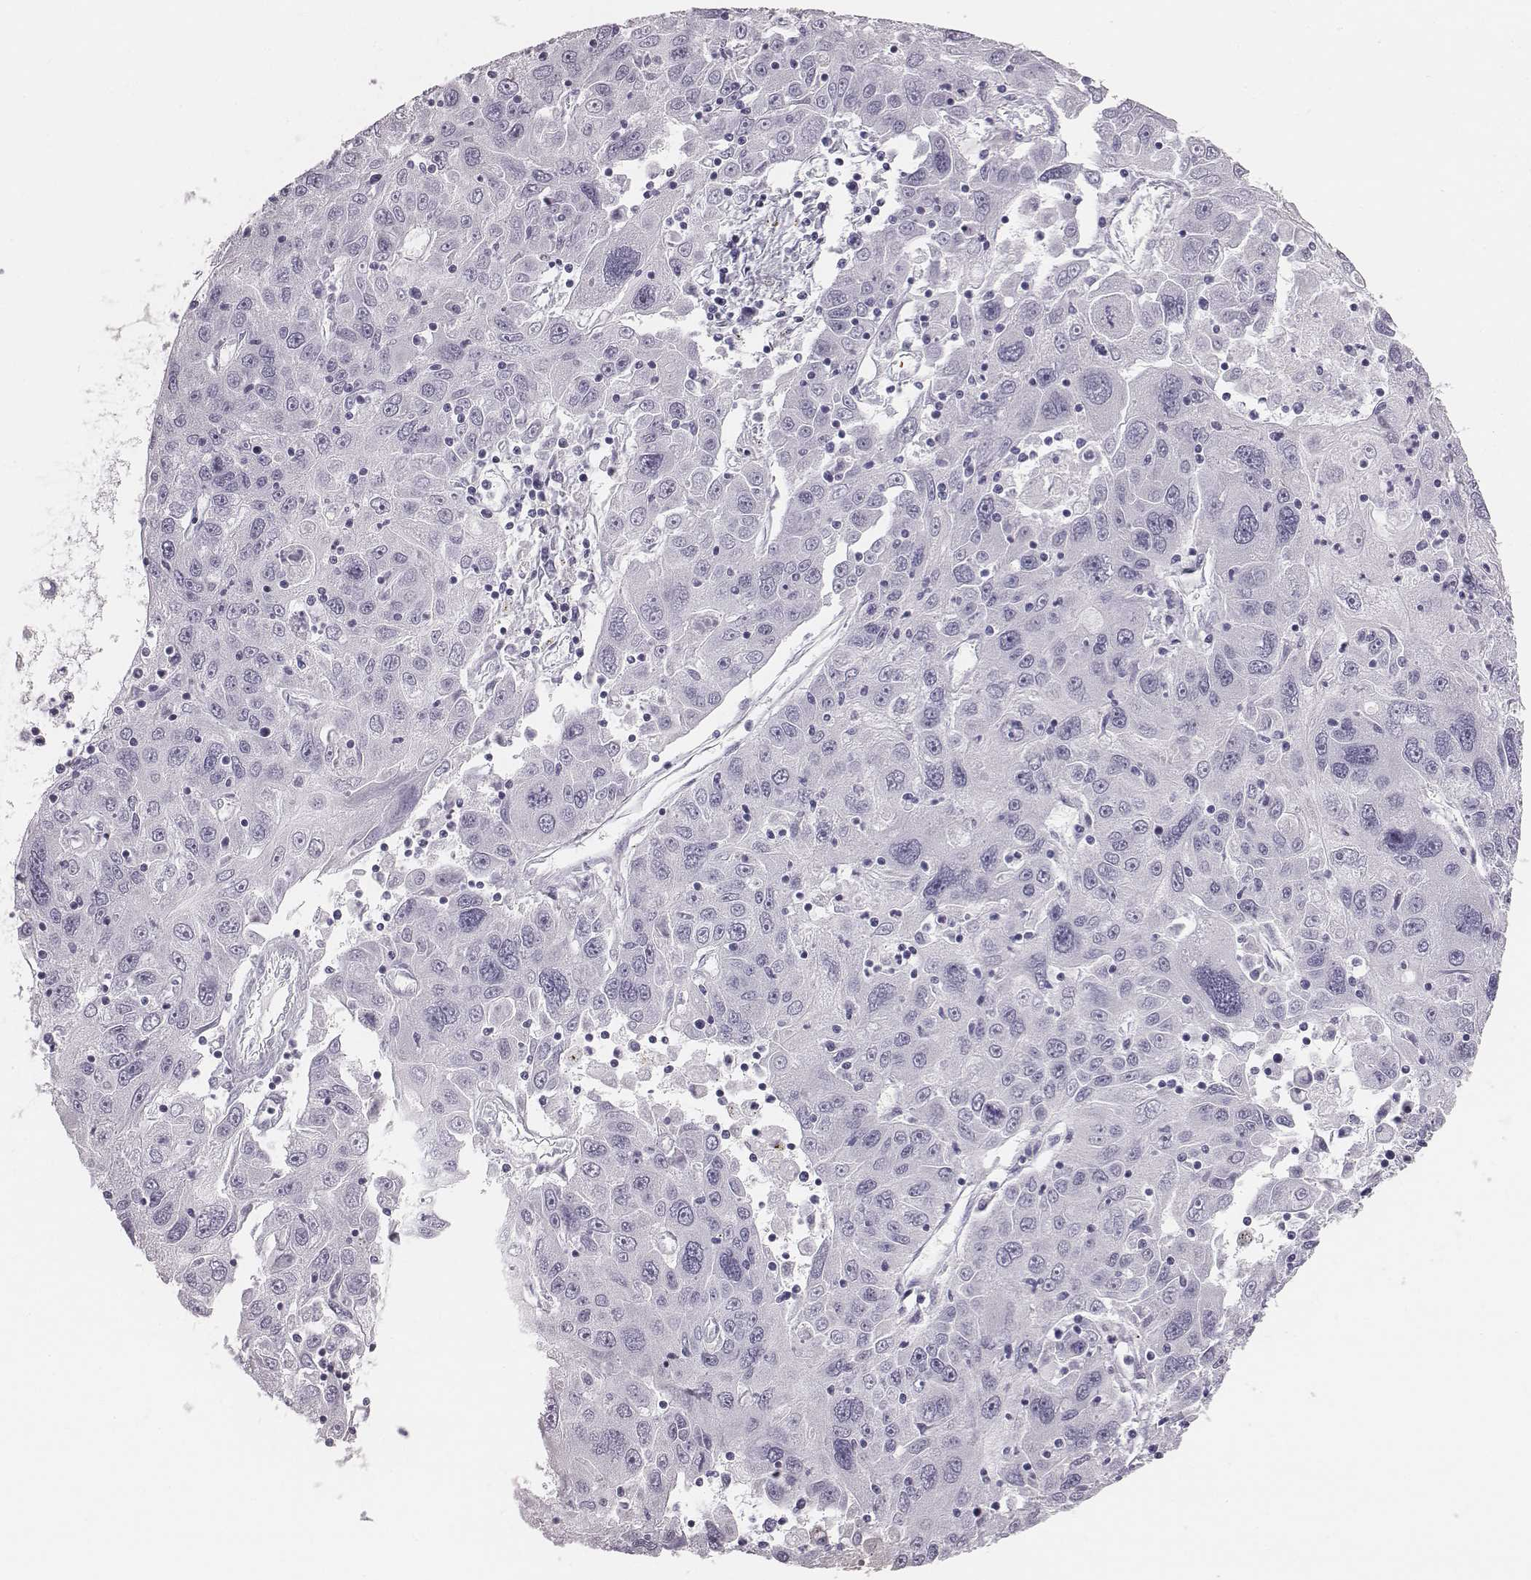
{"staining": {"intensity": "negative", "quantity": "none", "location": "none"}, "tissue": "stomach cancer", "cell_type": "Tumor cells", "image_type": "cancer", "snomed": [{"axis": "morphology", "description": "Adenocarcinoma, NOS"}, {"axis": "topography", "description": "Stomach"}], "caption": "This is a photomicrograph of IHC staining of adenocarcinoma (stomach), which shows no positivity in tumor cells.", "gene": "HBZ", "patient": {"sex": "male", "age": 56}}